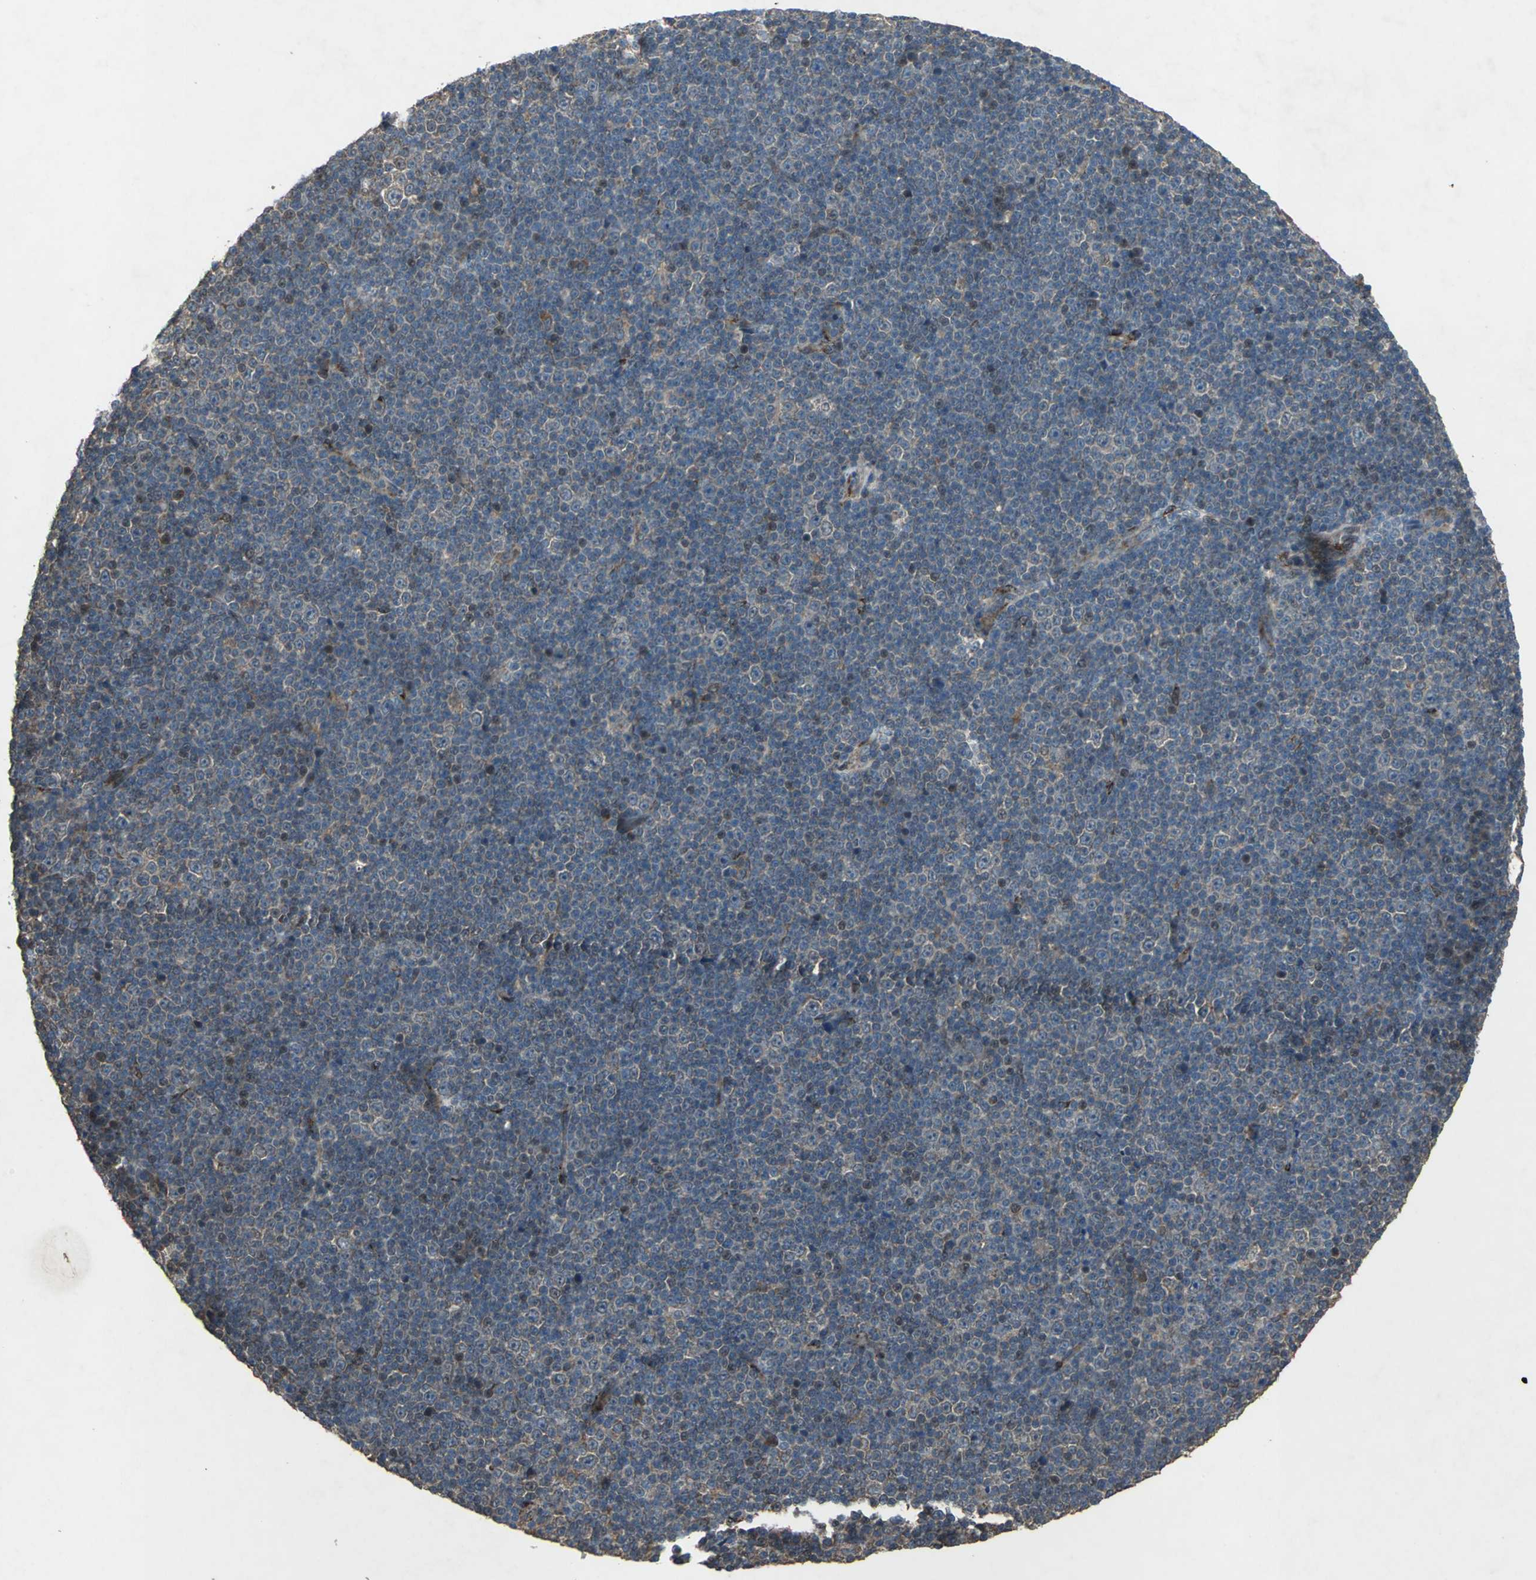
{"staining": {"intensity": "weak", "quantity": ">75%", "location": "cytoplasmic/membranous"}, "tissue": "lymphoma", "cell_type": "Tumor cells", "image_type": "cancer", "snomed": [{"axis": "morphology", "description": "Malignant lymphoma, non-Hodgkin's type, Low grade"}, {"axis": "topography", "description": "Lymph node"}], "caption": "There is low levels of weak cytoplasmic/membranous positivity in tumor cells of lymphoma, as demonstrated by immunohistochemical staining (brown color).", "gene": "SEPTIN4", "patient": {"sex": "female", "age": 67}}